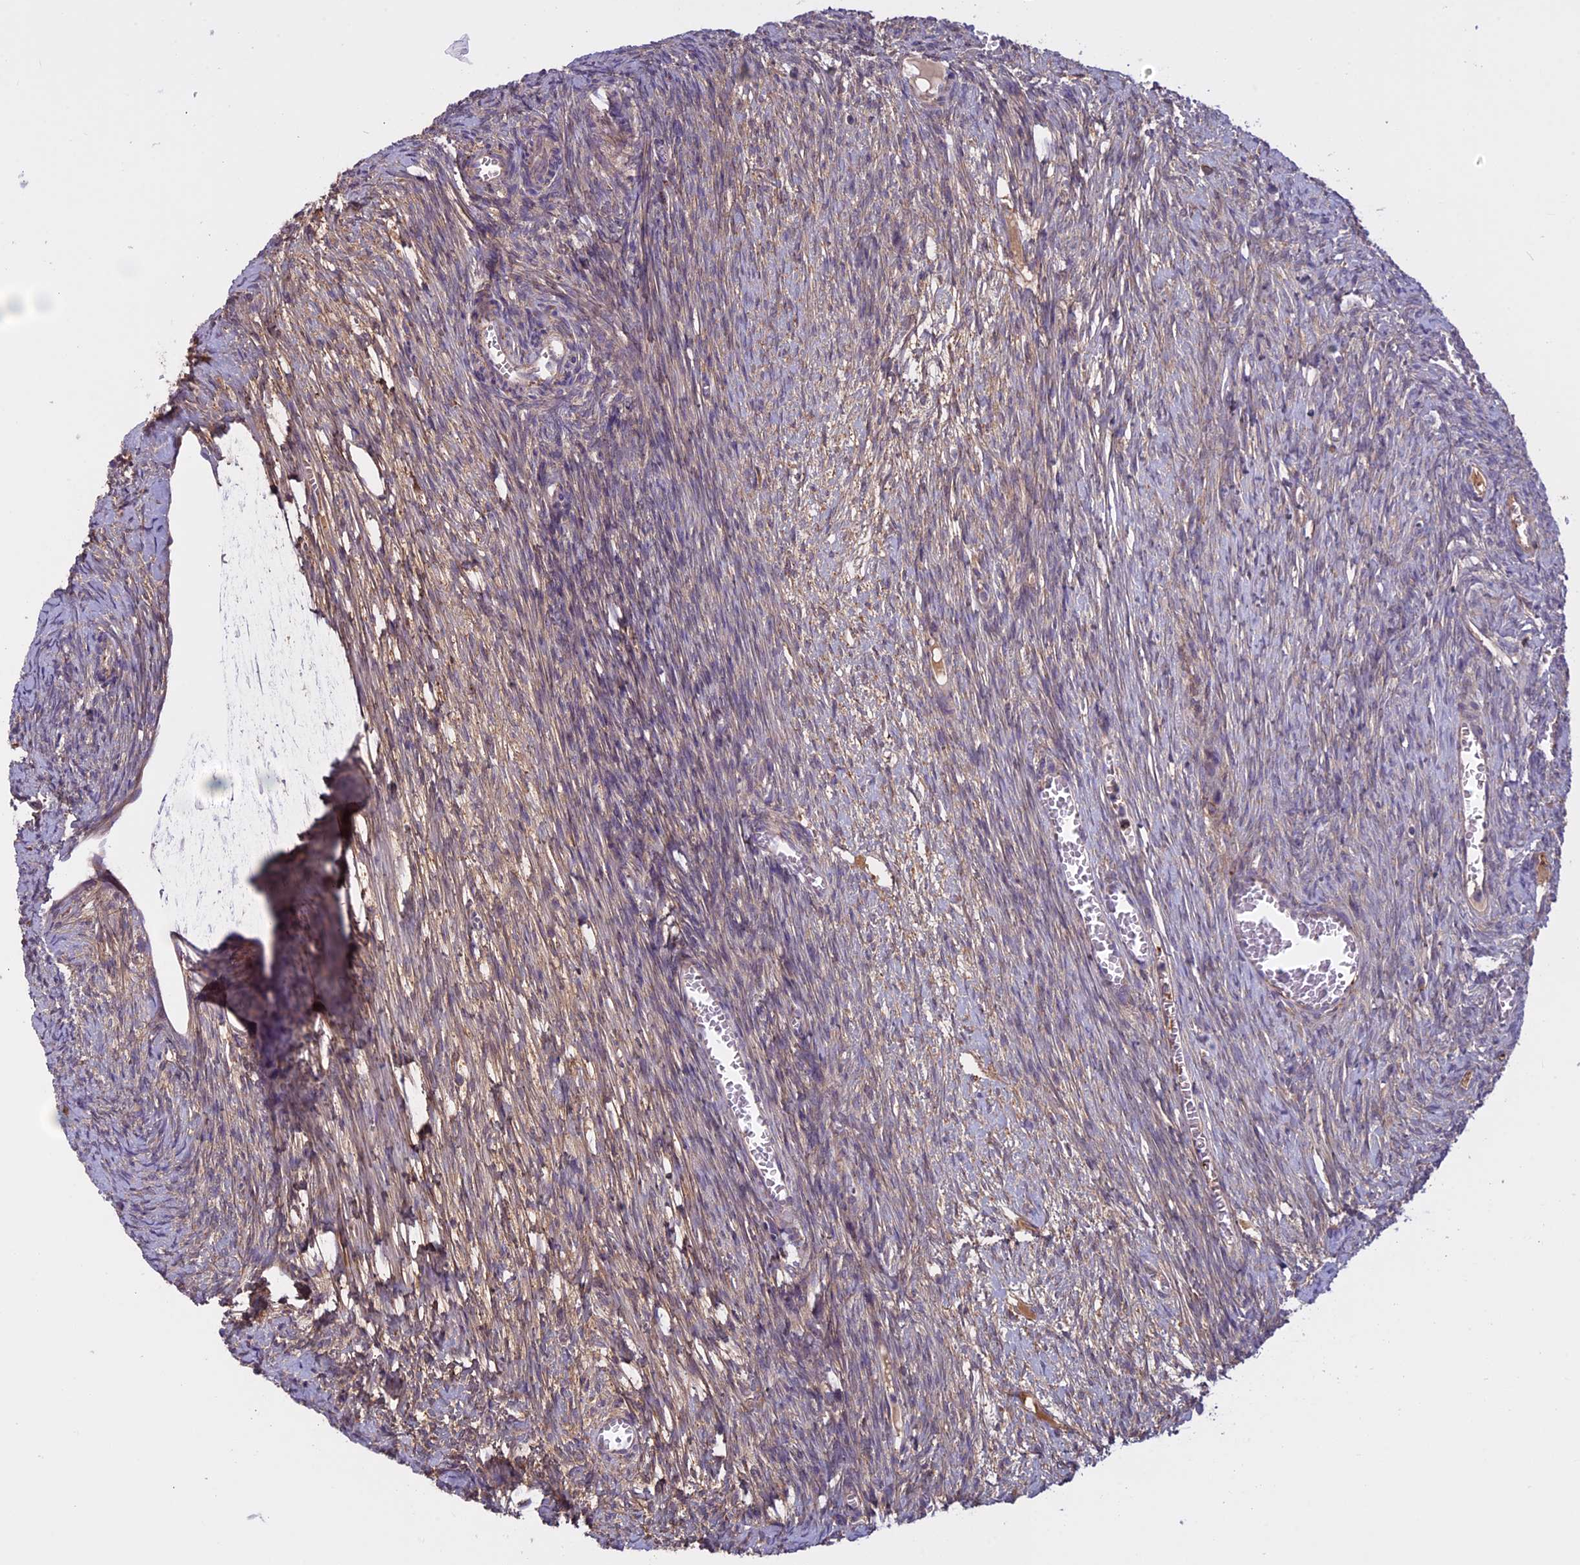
{"staining": {"intensity": "weak", "quantity": ">75%", "location": "cytoplasmic/membranous"}, "tissue": "ovary", "cell_type": "Follicle cells", "image_type": "normal", "snomed": [{"axis": "morphology", "description": "Normal tissue, NOS"}, {"axis": "topography", "description": "Ovary"}], "caption": "Unremarkable ovary displays weak cytoplasmic/membranous expression in about >75% of follicle cells, visualized by immunohistochemistry.", "gene": "DCTN5", "patient": {"sex": "female", "age": 44}}